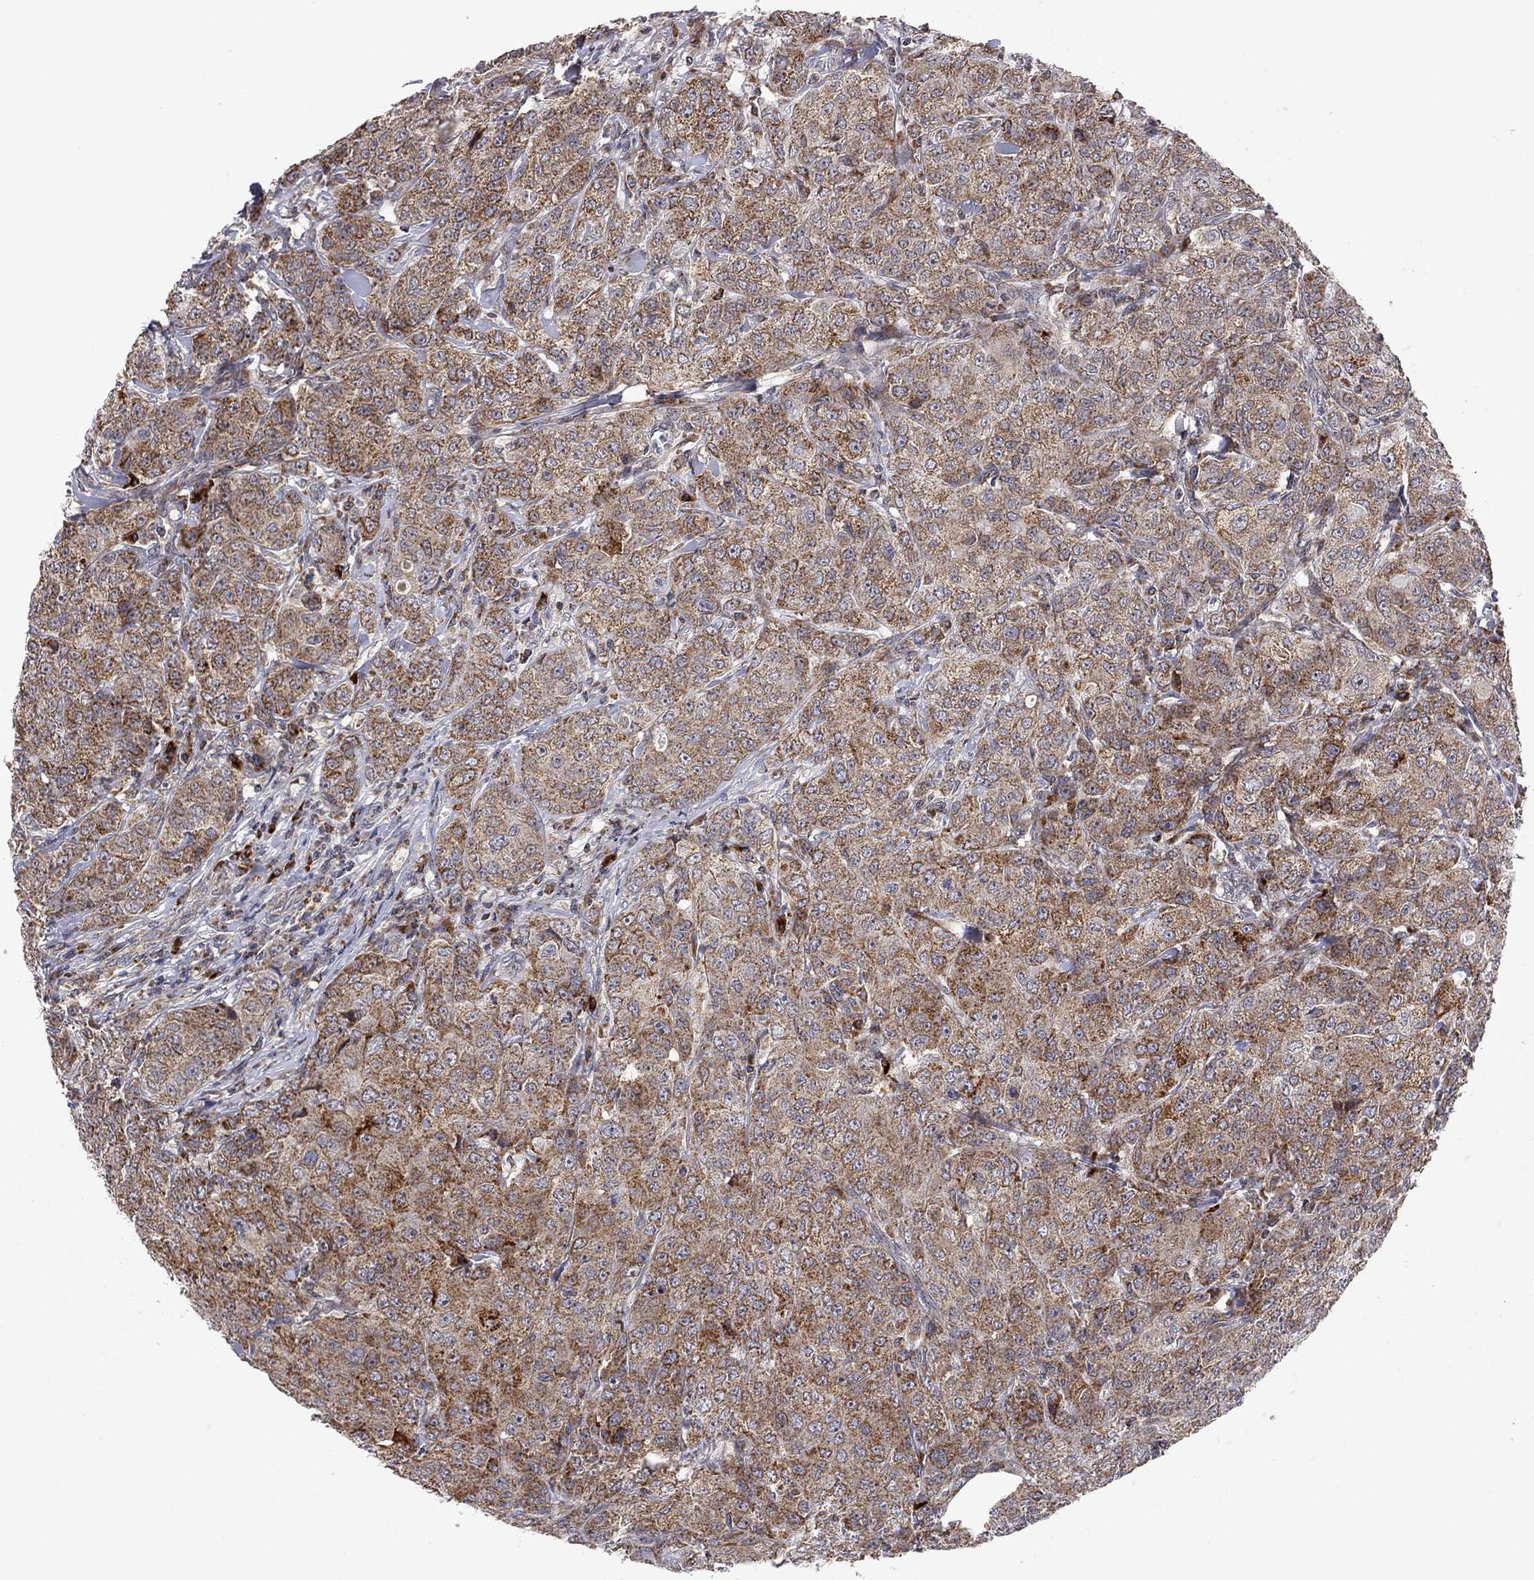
{"staining": {"intensity": "strong", "quantity": "<25%", "location": "cytoplasmic/membranous"}, "tissue": "breast cancer", "cell_type": "Tumor cells", "image_type": "cancer", "snomed": [{"axis": "morphology", "description": "Duct carcinoma"}, {"axis": "topography", "description": "Breast"}], "caption": "Tumor cells display strong cytoplasmic/membranous expression in about <25% of cells in breast cancer (invasive ductal carcinoma).", "gene": "IDS", "patient": {"sex": "female", "age": 43}}